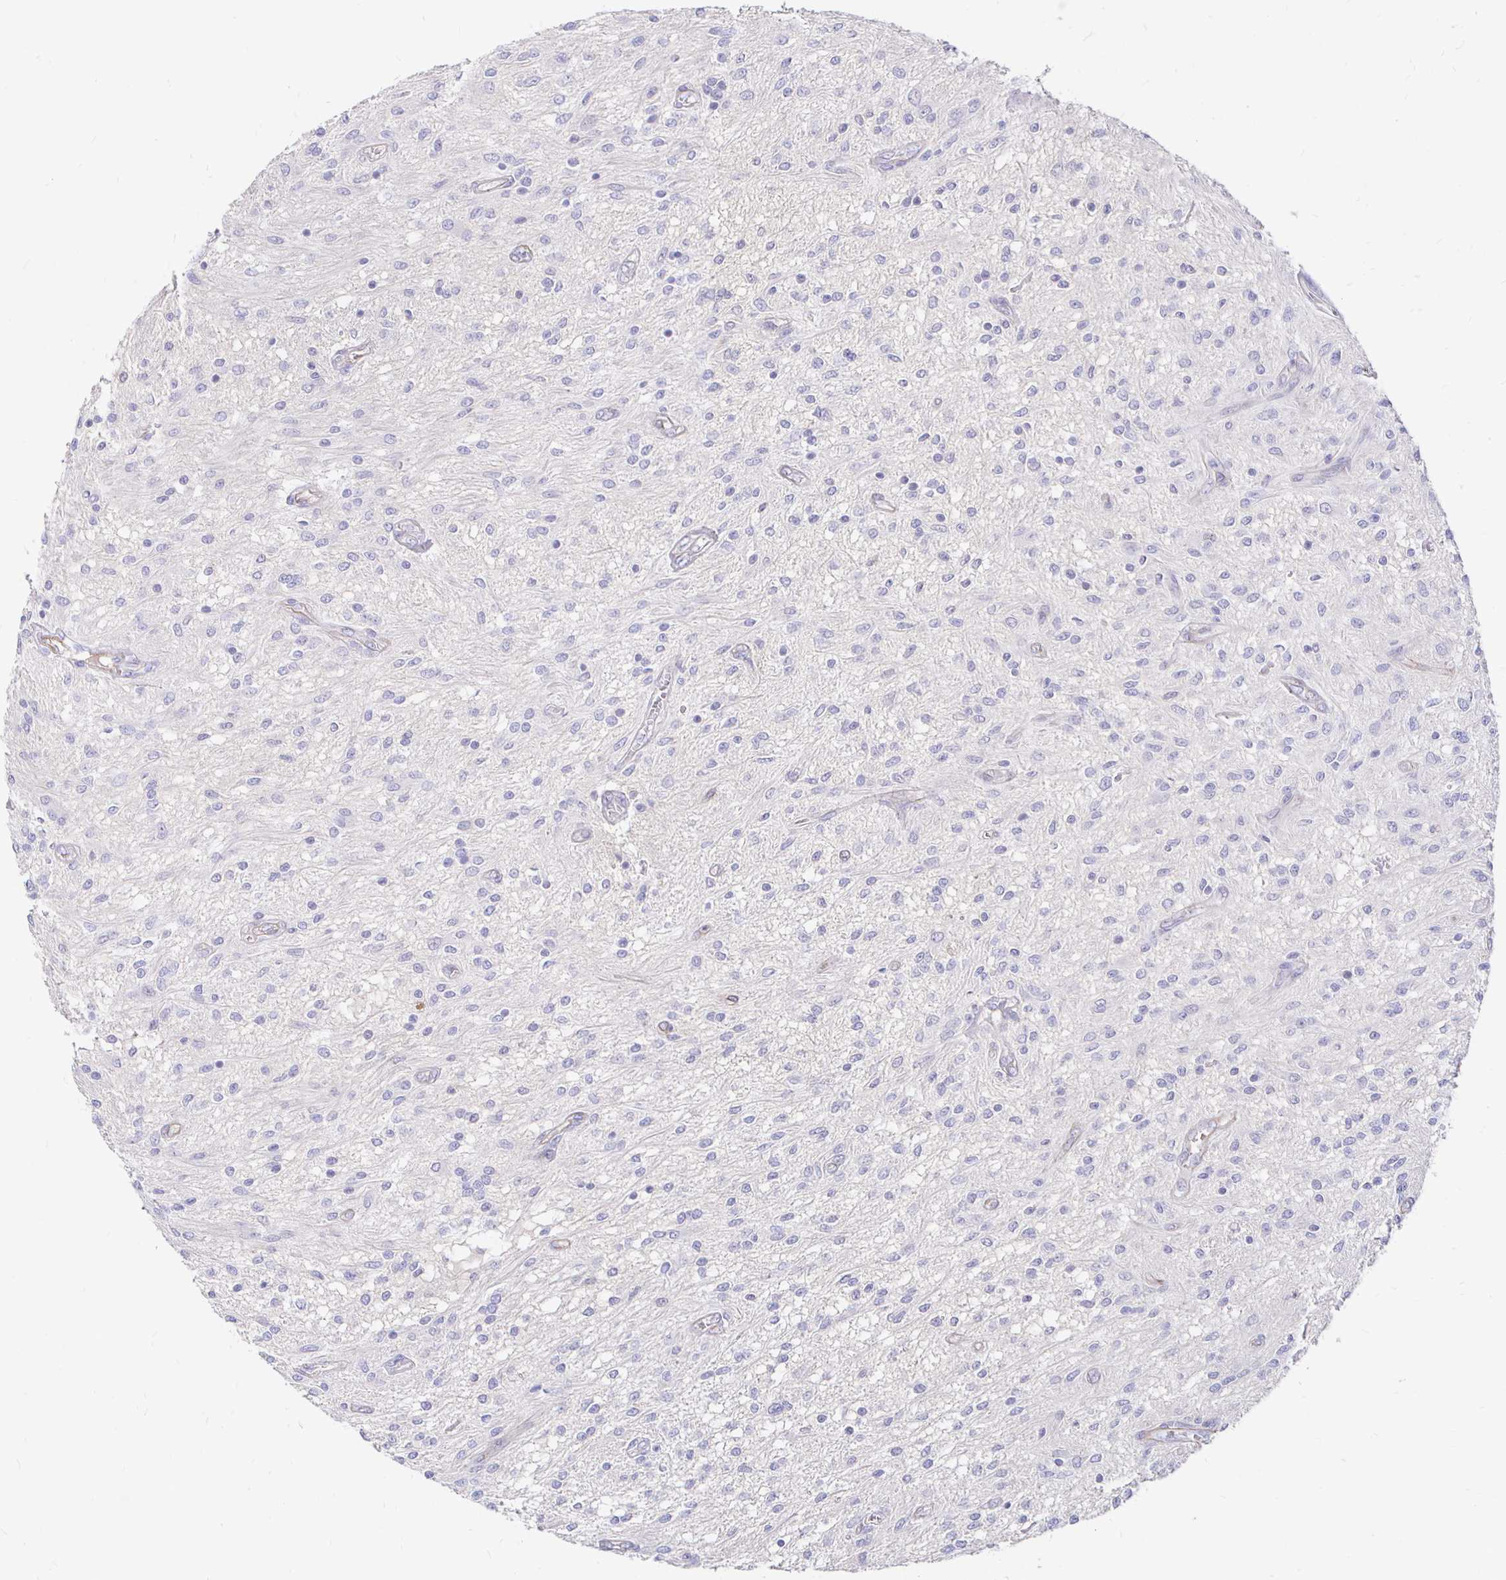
{"staining": {"intensity": "negative", "quantity": "none", "location": "none"}, "tissue": "glioma", "cell_type": "Tumor cells", "image_type": "cancer", "snomed": [{"axis": "morphology", "description": "Glioma, malignant, Low grade"}, {"axis": "topography", "description": "Cerebellum"}], "caption": "Immunohistochemistry of glioma exhibits no positivity in tumor cells.", "gene": "PALM2AKAP2", "patient": {"sex": "female", "age": 14}}